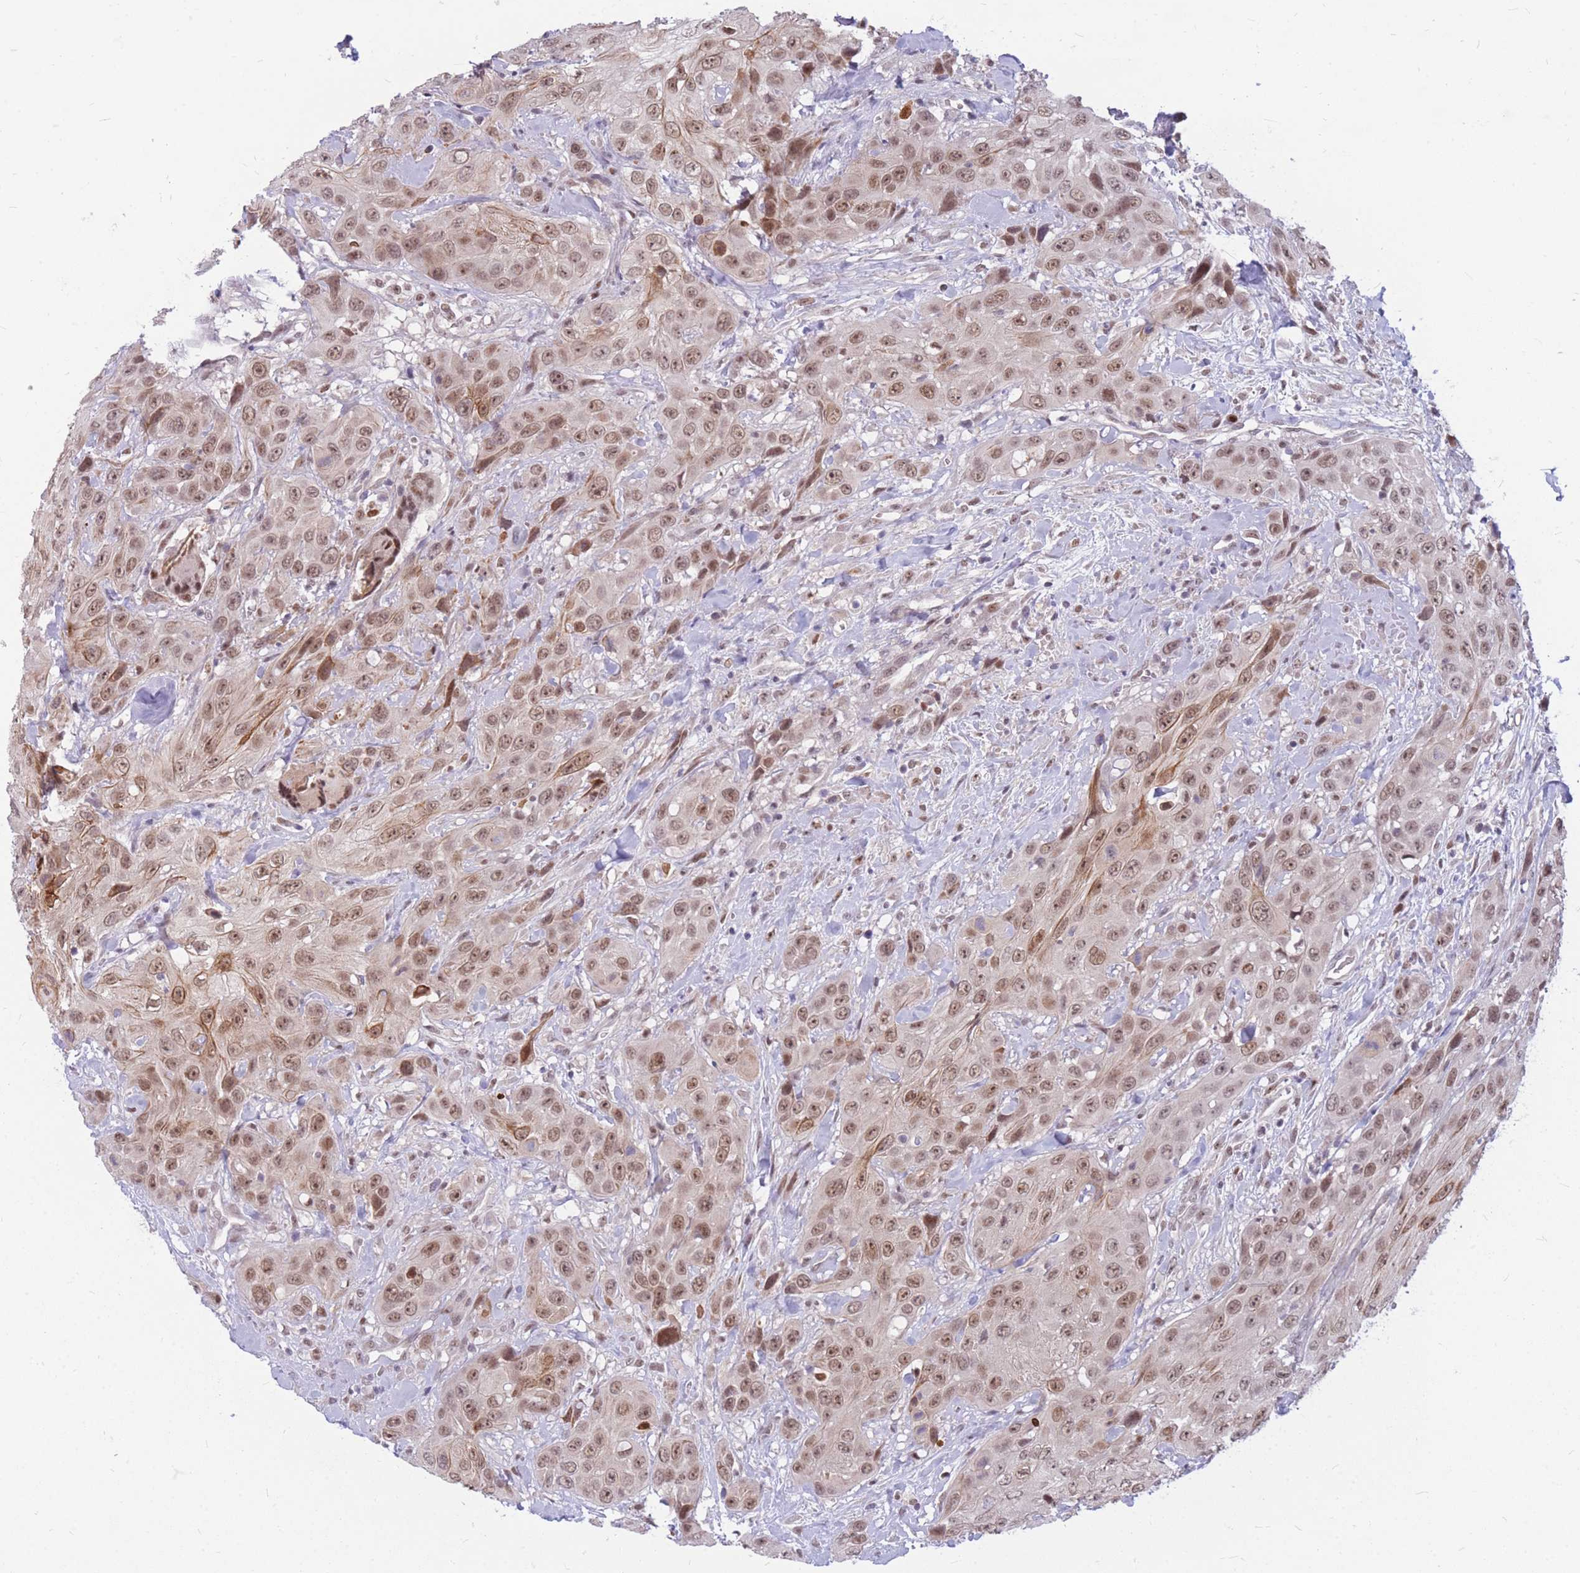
{"staining": {"intensity": "moderate", "quantity": ">75%", "location": "nuclear"}, "tissue": "head and neck cancer", "cell_type": "Tumor cells", "image_type": "cancer", "snomed": [{"axis": "morphology", "description": "Squamous cell carcinoma, NOS"}, {"axis": "topography", "description": "Head-Neck"}], "caption": "The photomicrograph displays a brown stain indicating the presence of a protein in the nuclear of tumor cells in head and neck squamous cell carcinoma.", "gene": "ERCC2", "patient": {"sex": "male", "age": 81}}